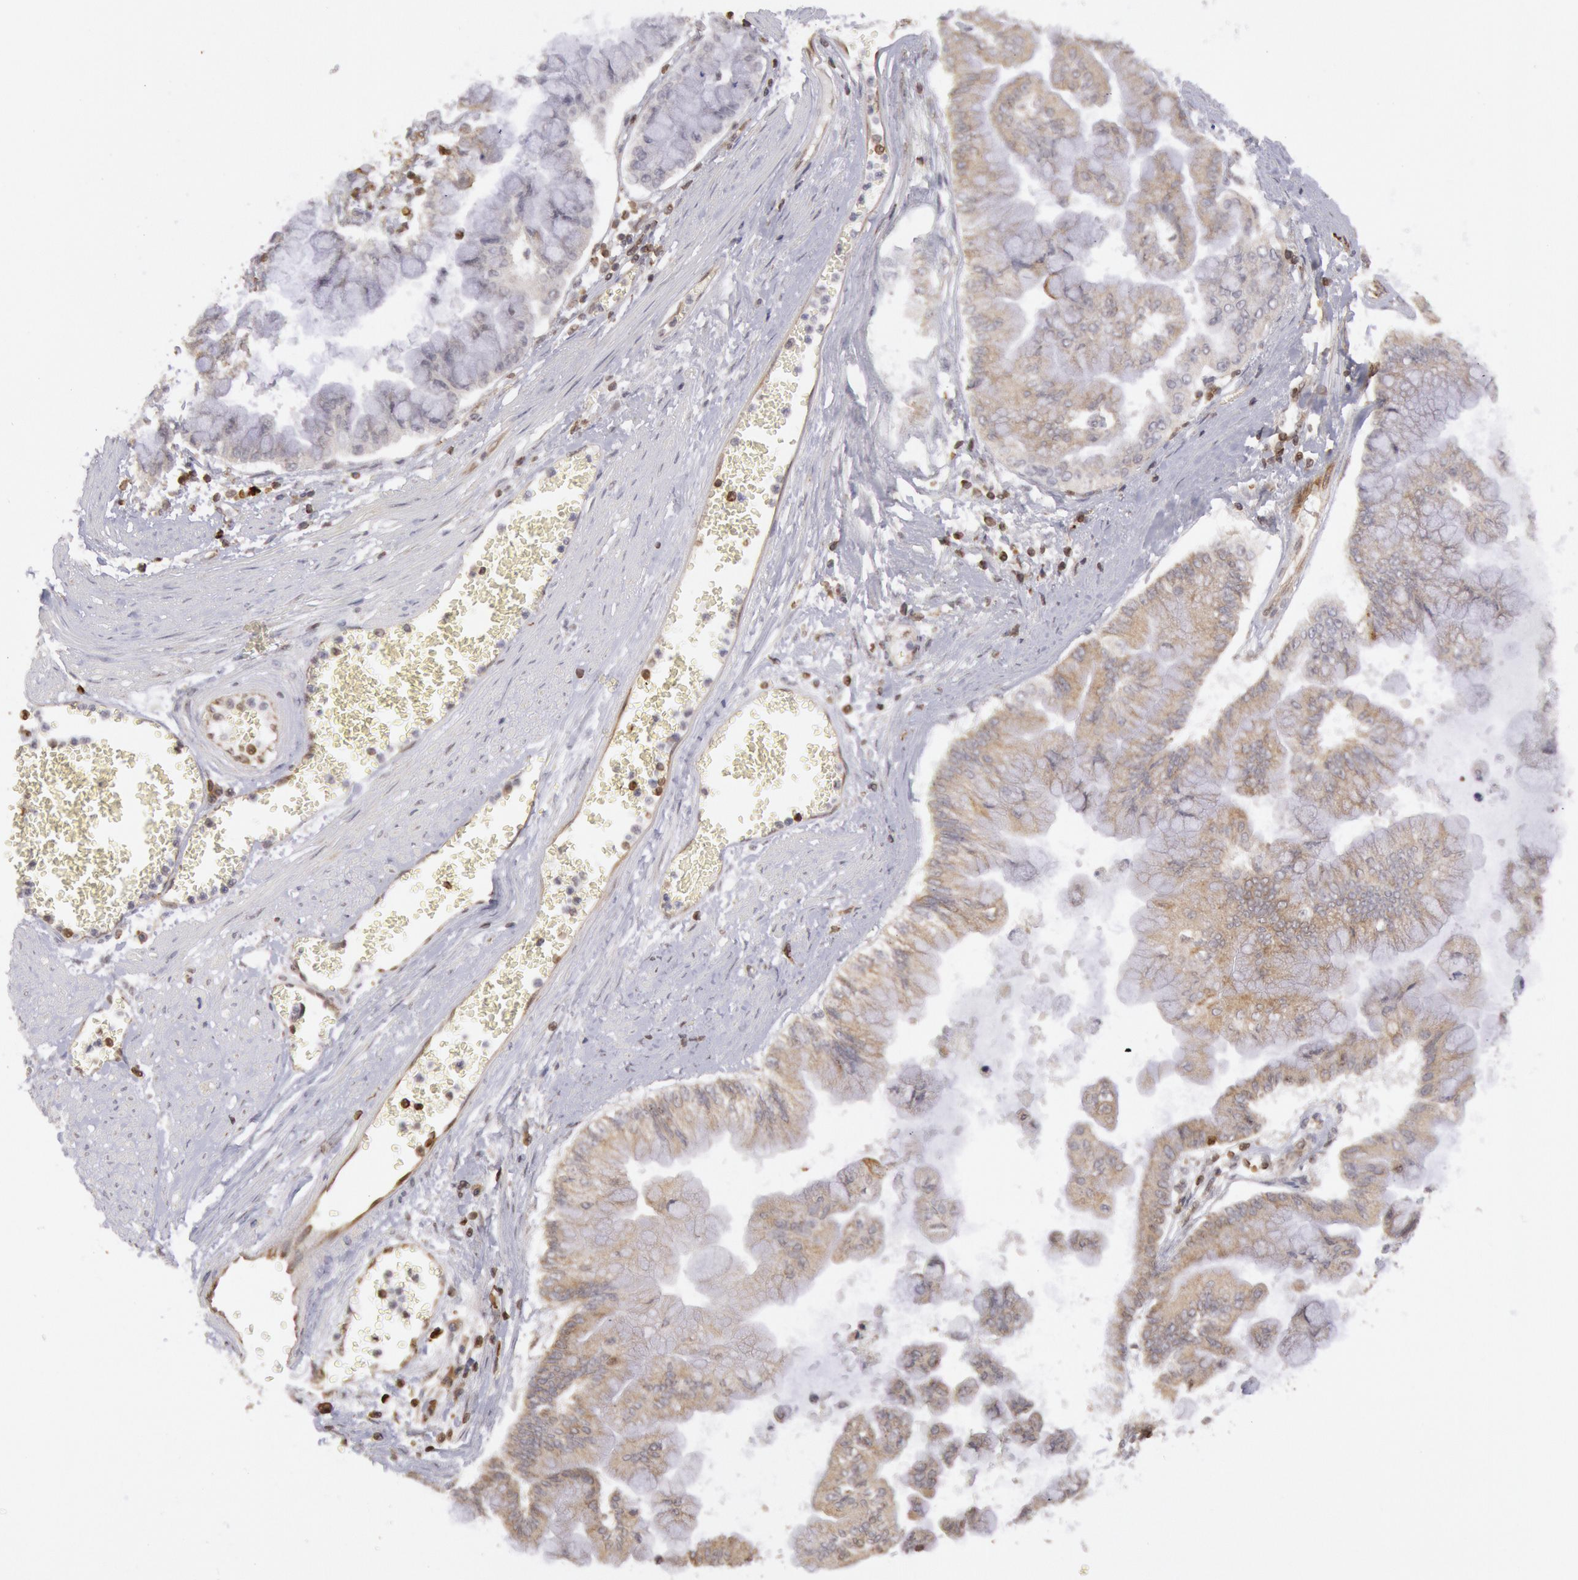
{"staining": {"intensity": "negative", "quantity": "none", "location": "none"}, "tissue": "liver cancer", "cell_type": "Tumor cells", "image_type": "cancer", "snomed": [{"axis": "morphology", "description": "Cholangiocarcinoma"}, {"axis": "topography", "description": "Liver"}], "caption": "The immunohistochemistry photomicrograph has no significant positivity in tumor cells of liver cancer (cholangiocarcinoma) tissue.", "gene": "TAP2", "patient": {"sex": "female", "age": 79}}